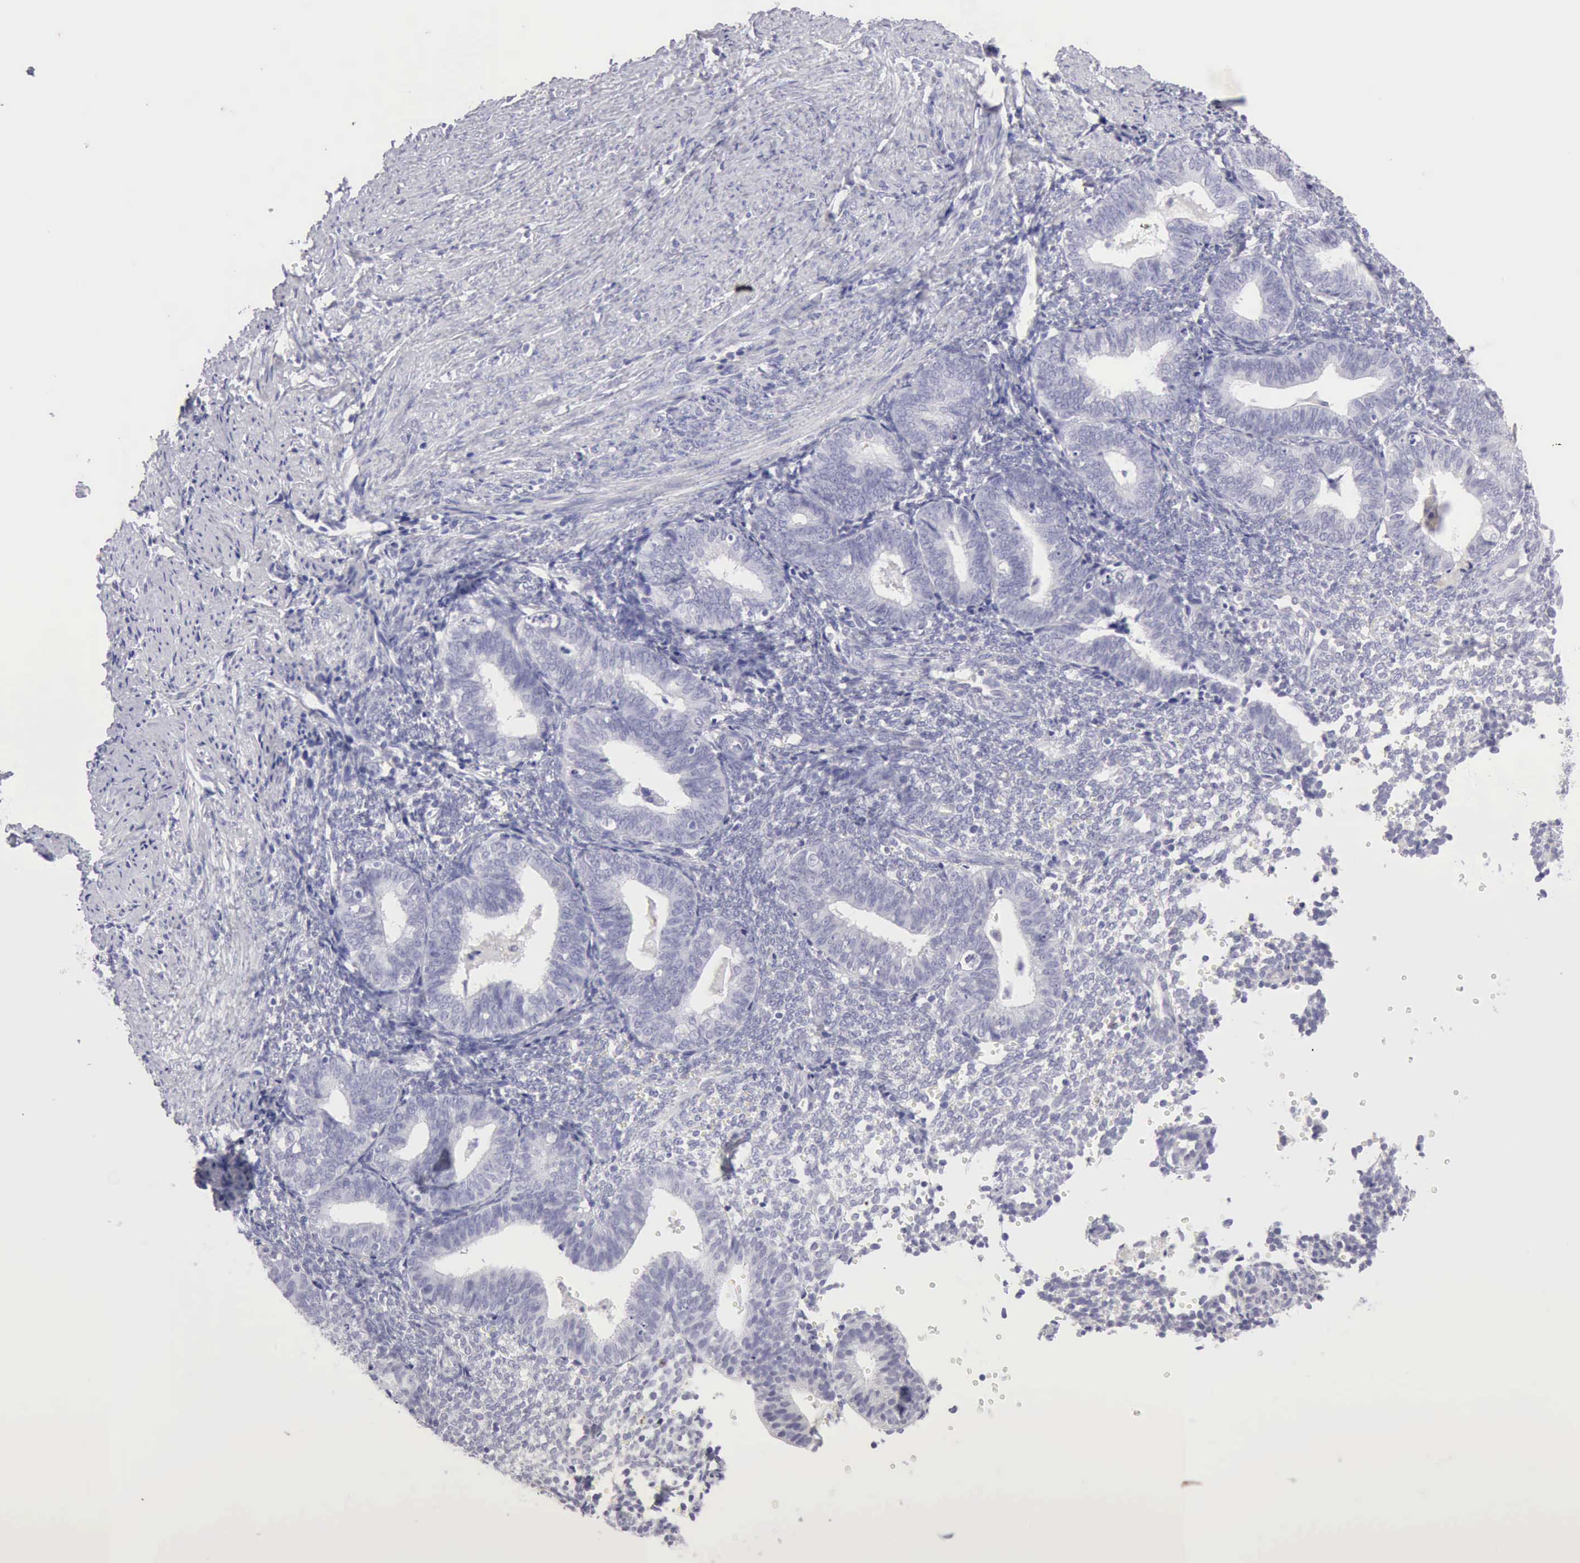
{"staining": {"intensity": "negative", "quantity": "none", "location": "none"}, "tissue": "endometrium", "cell_type": "Cells in endometrial stroma", "image_type": "normal", "snomed": [{"axis": "morphology", "description": "Normal tissue, NOS"}, {"axis": "topography", "description": "Endometrium"}], "caption": "This is an immunohistochemistry photomicrograph of benign endometrium. There is no expression in cells in endometrial stroma.", "gene": "RNASE1", "patient": {"sex": "female", "age": 61}}